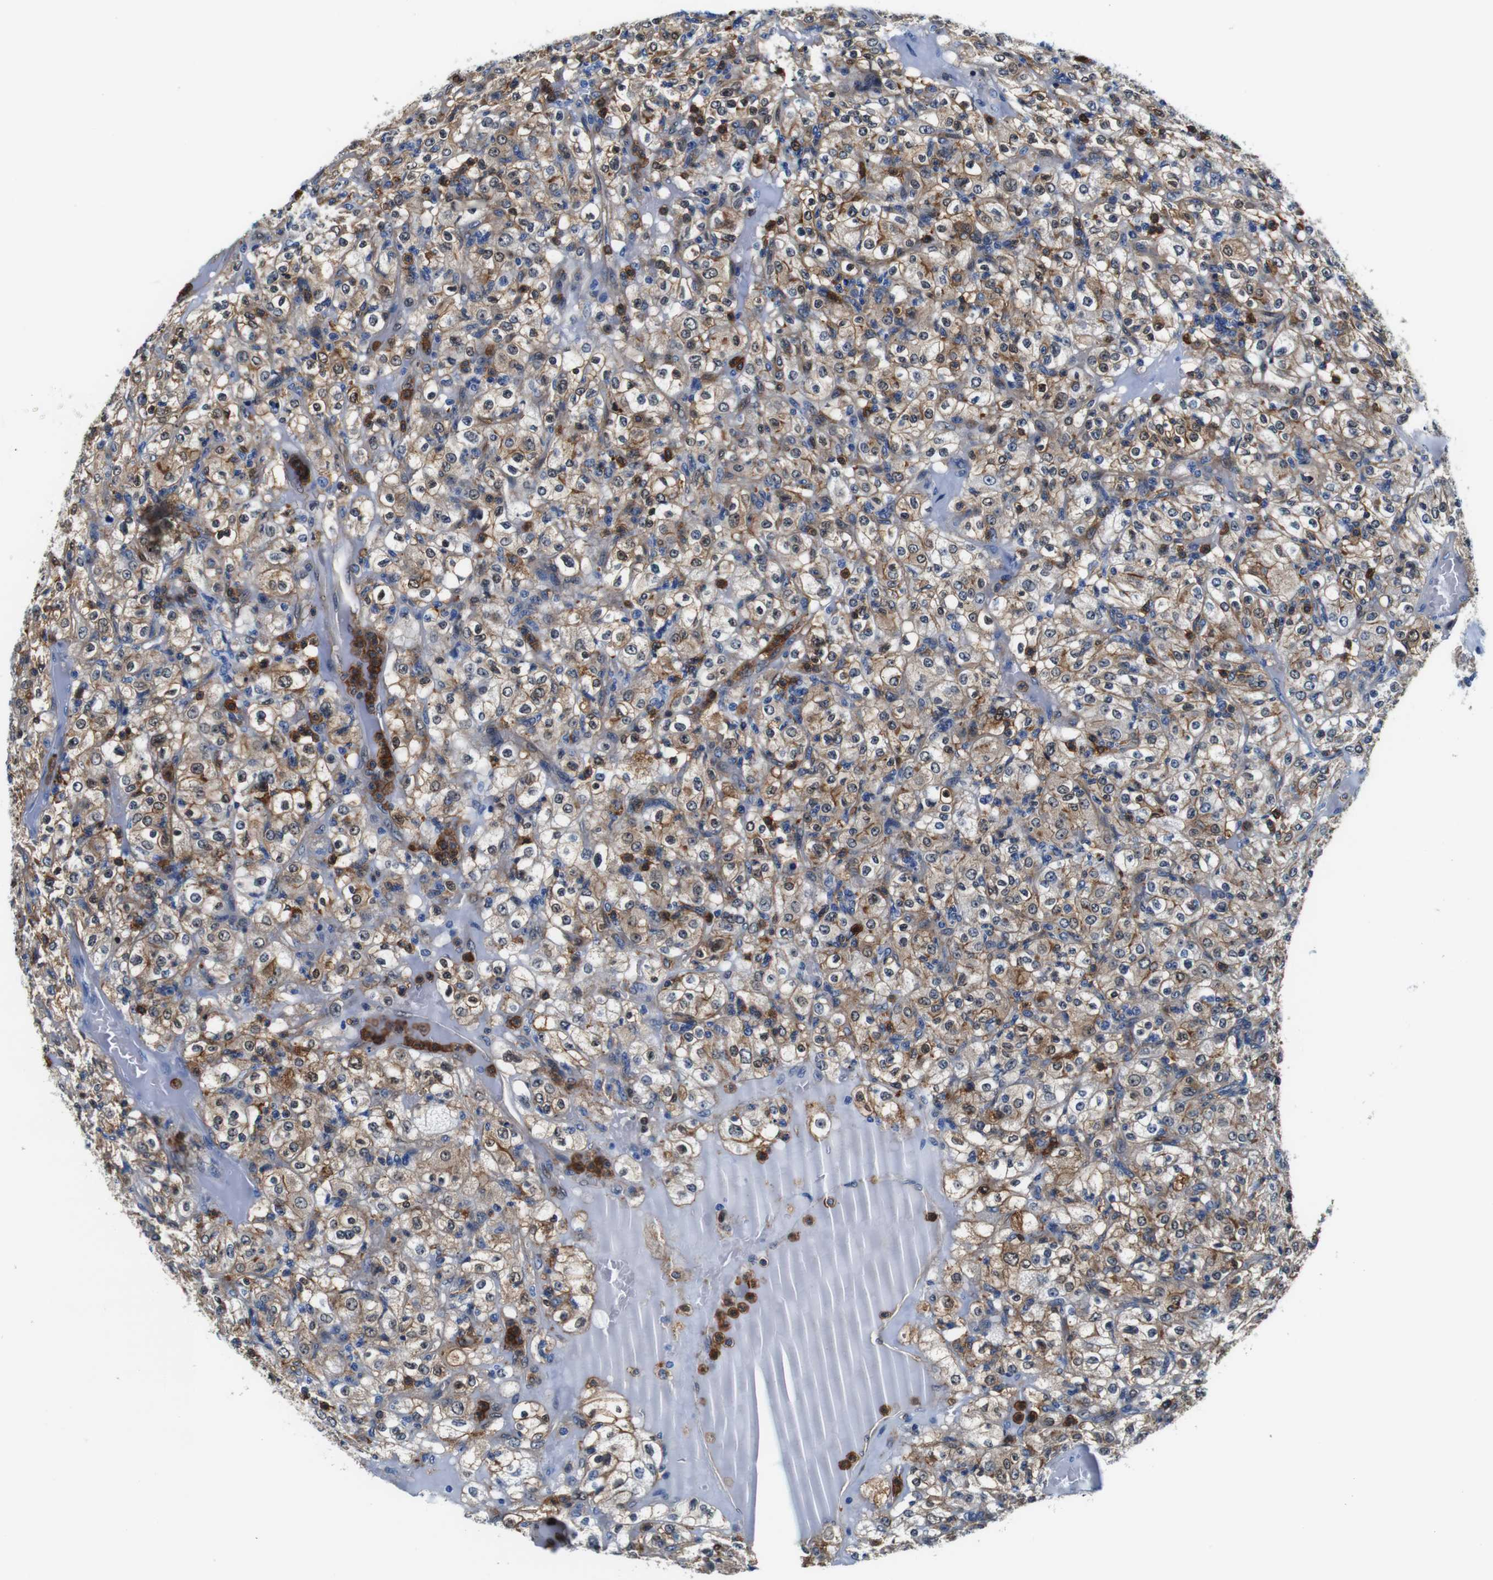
{"staining": {"intensity": "weak", "quantity": ">75%", "location": "cytoplasmic/membranous"}, "tissue": "renal cancer", "cell_type": "Tumor cells", "image_type": "cancer", "snomed": [{"axis": "morphology", "description": "Normal tissue, NOS"}, {"axis": "morphology", "description": "Adenocarcinoma, NOS"}, {"axis": "topography", "description": "Kidney"}], "caption": "DAB immunohistochemical staining of renal adenocarcinoma displays weak cytoplasmic/membranous protein staining in about >75% of tumor cells.", "gene": "ANXA1", "patient": {"sex": "female", "age": 72}}